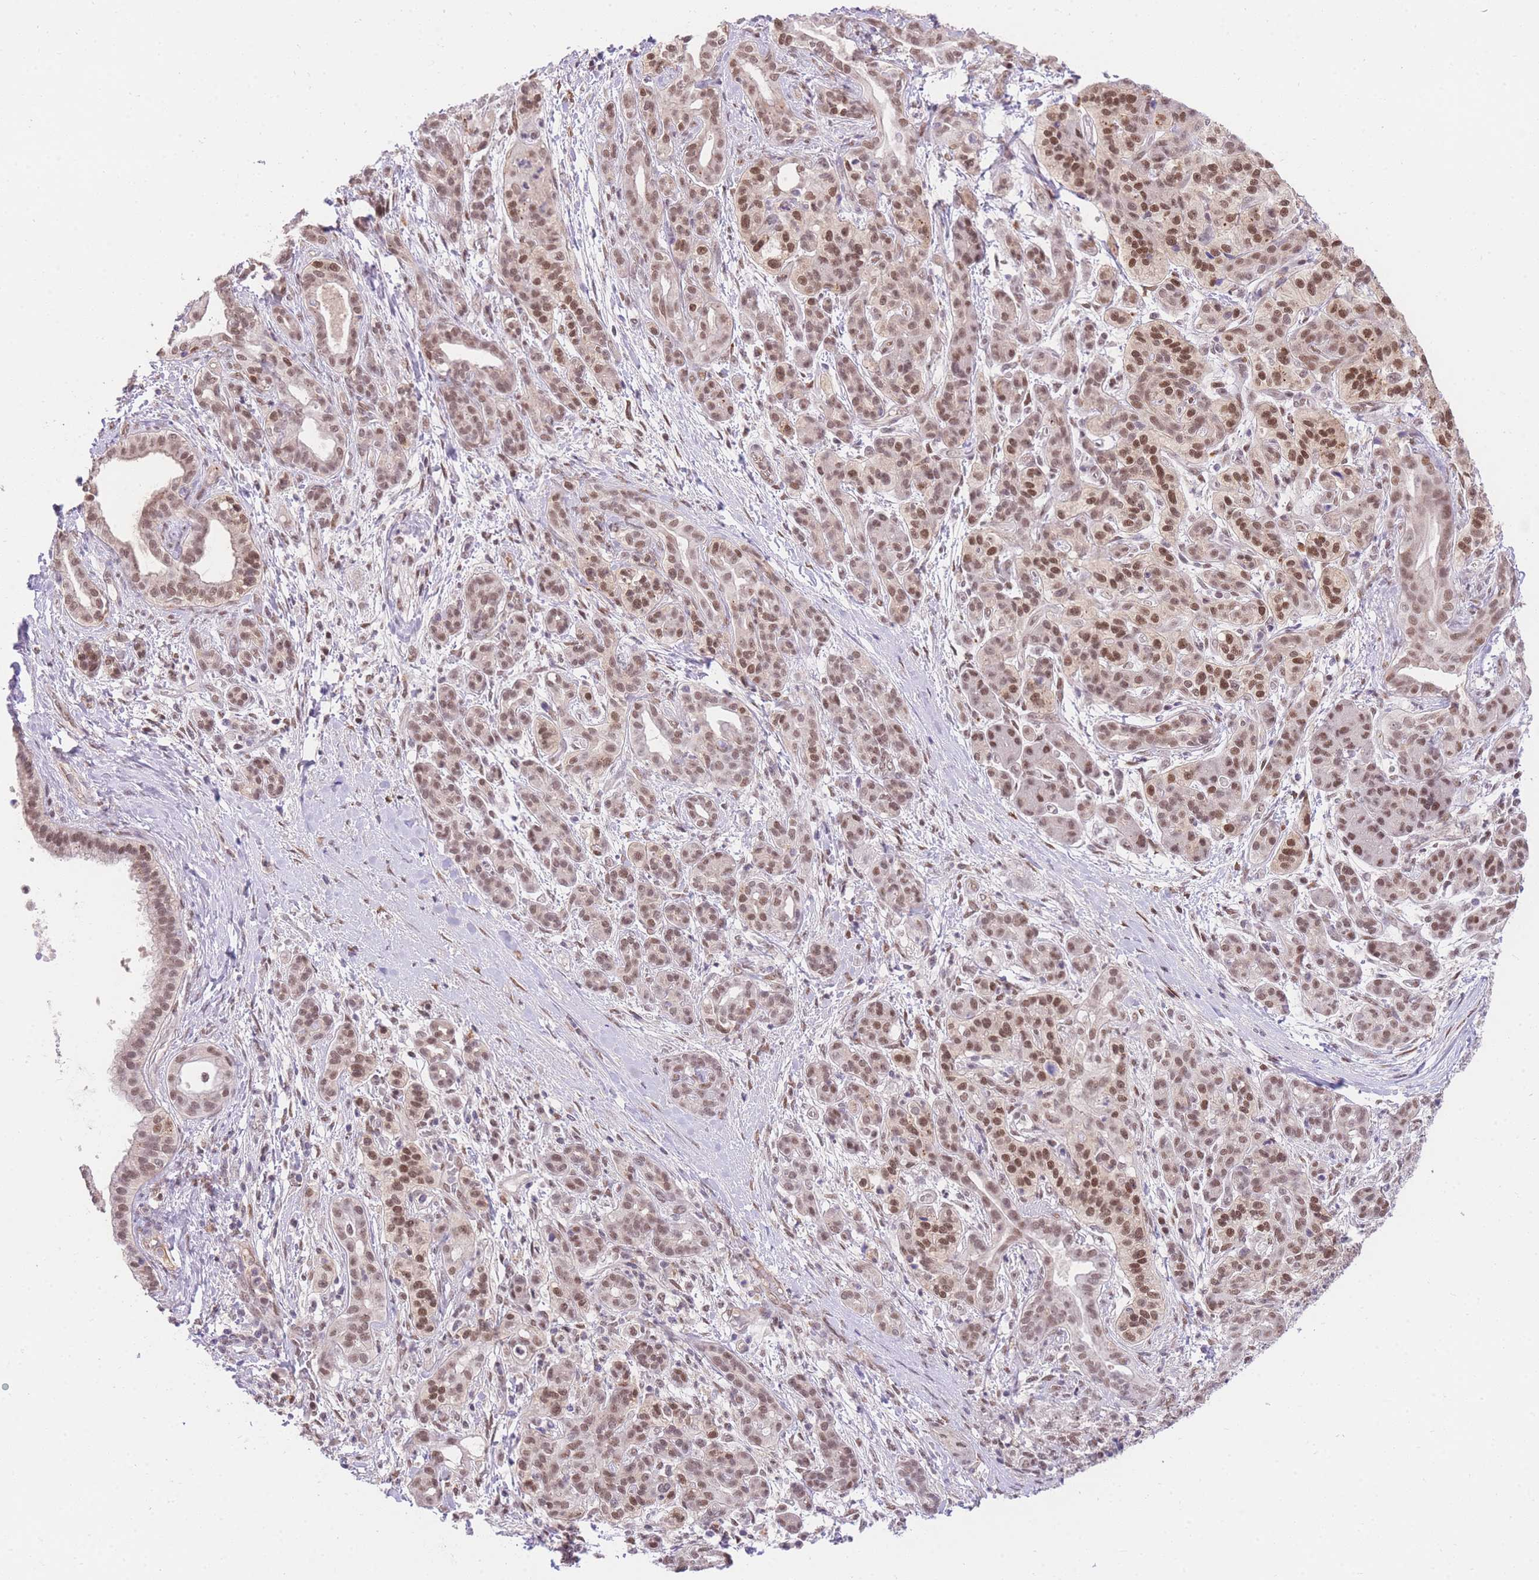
{"staining": {"intensity": "moderate", "quantity": ">75%", "location": "nuclear"}, "tissue": "pancreatic cancer", "cell_type": "Tumor cells", "image_type": "cancer", "snomed": [{"axis": "morphology", "description": "Adenocarcinoma, NOS"}, {"axis": "topography", "description": "Pancreas"}], "caption": "IHC (DAB (3,3'-diaminobenzidine)) staining of human pancreatic adenocarcinoma displays moderate nuclear protein staining in approximately >75% of tumor cells.", "gene": "UBXN7", "patient": {"sex": "male", "age": 58}}